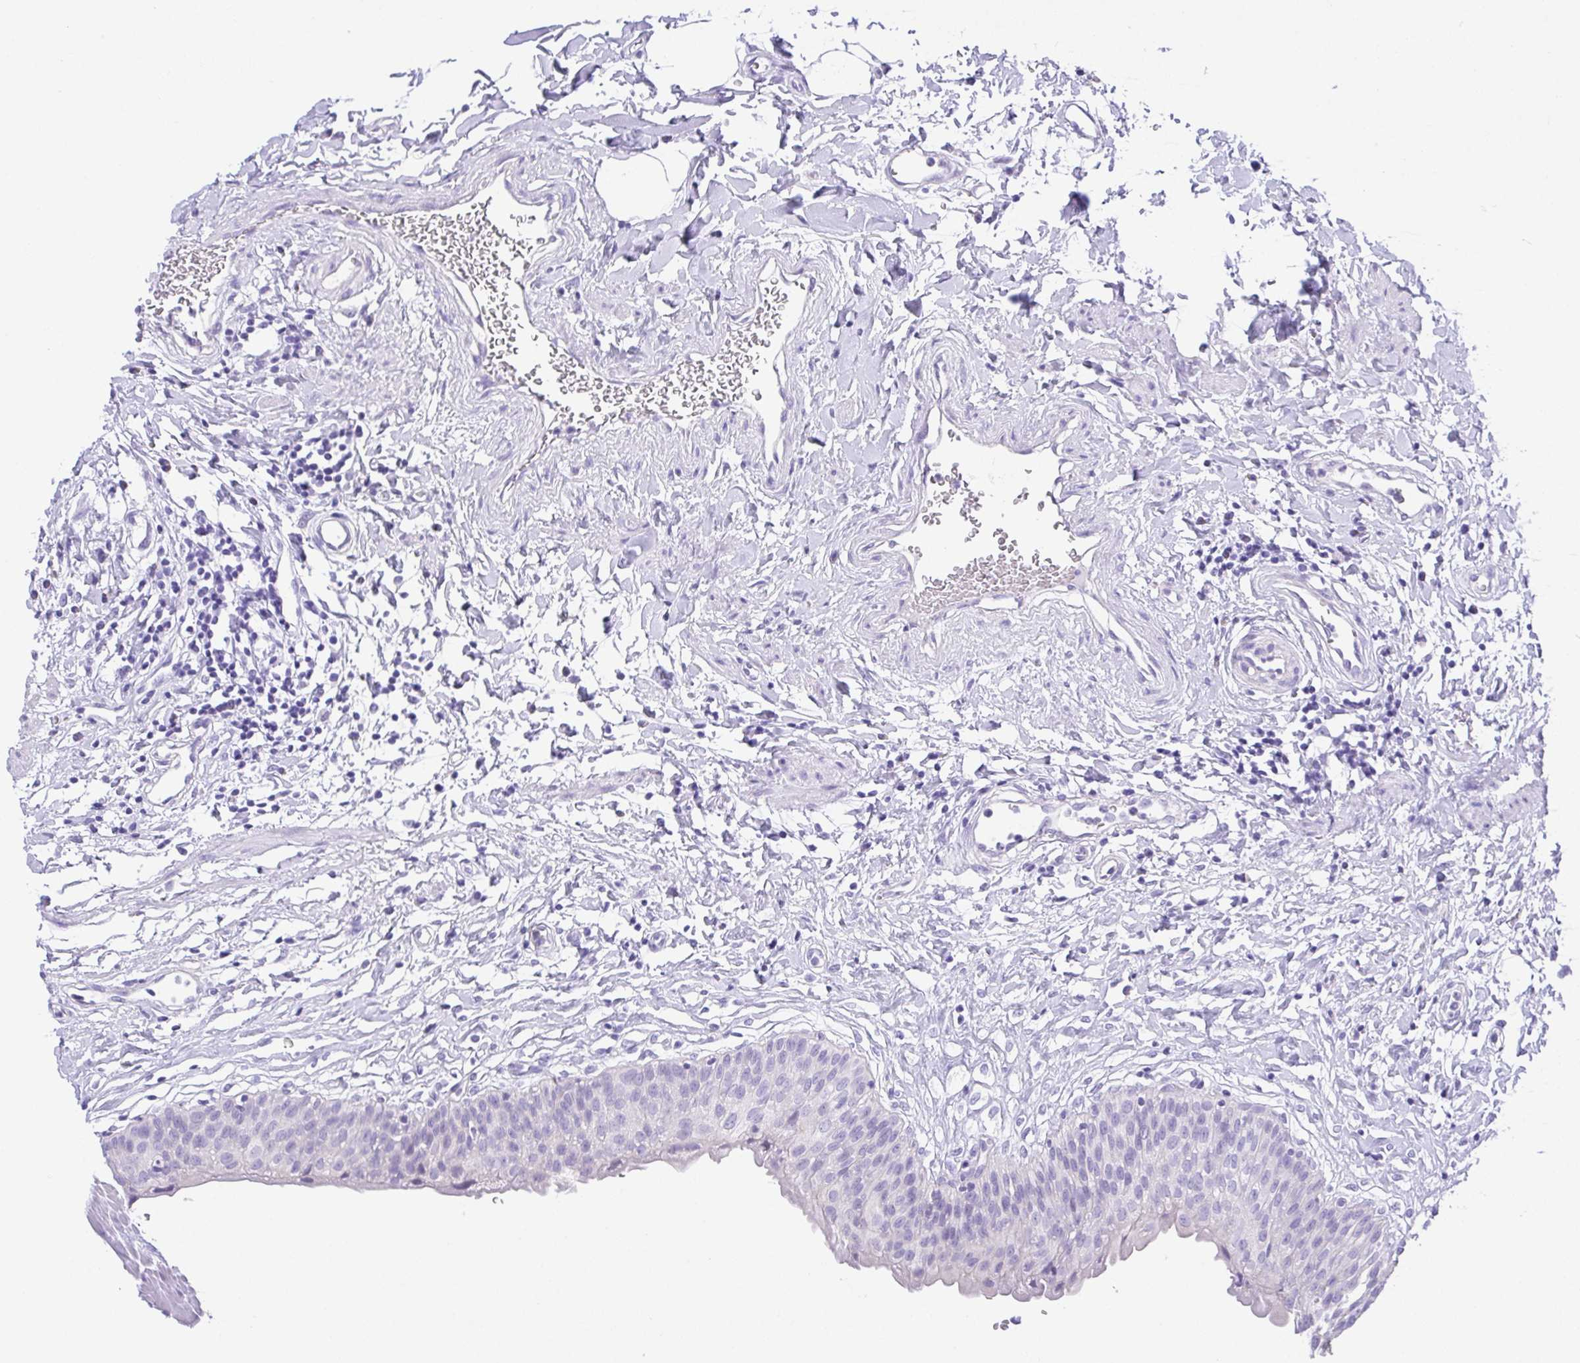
{"staining": {"intensity": "negative", "quantity": "none", "location": "none"}, "tissue": "urinary bladder", "cell_type": "Urothelial cells", "image_type": "normal", "snomed": [{"axis": "morphology", "description": "Normal tissue, NOS"}, {"axis": "topography", "description": "Urinary bladder"}], "caption": "A high-resolution photomicrograph shows immunohistochemistry staining of benign urinary bladder, which exhibits no significant positivity in urothelial cells.", "gene": "LUZP4", "patient": {"sex": "male", "age": 55}}